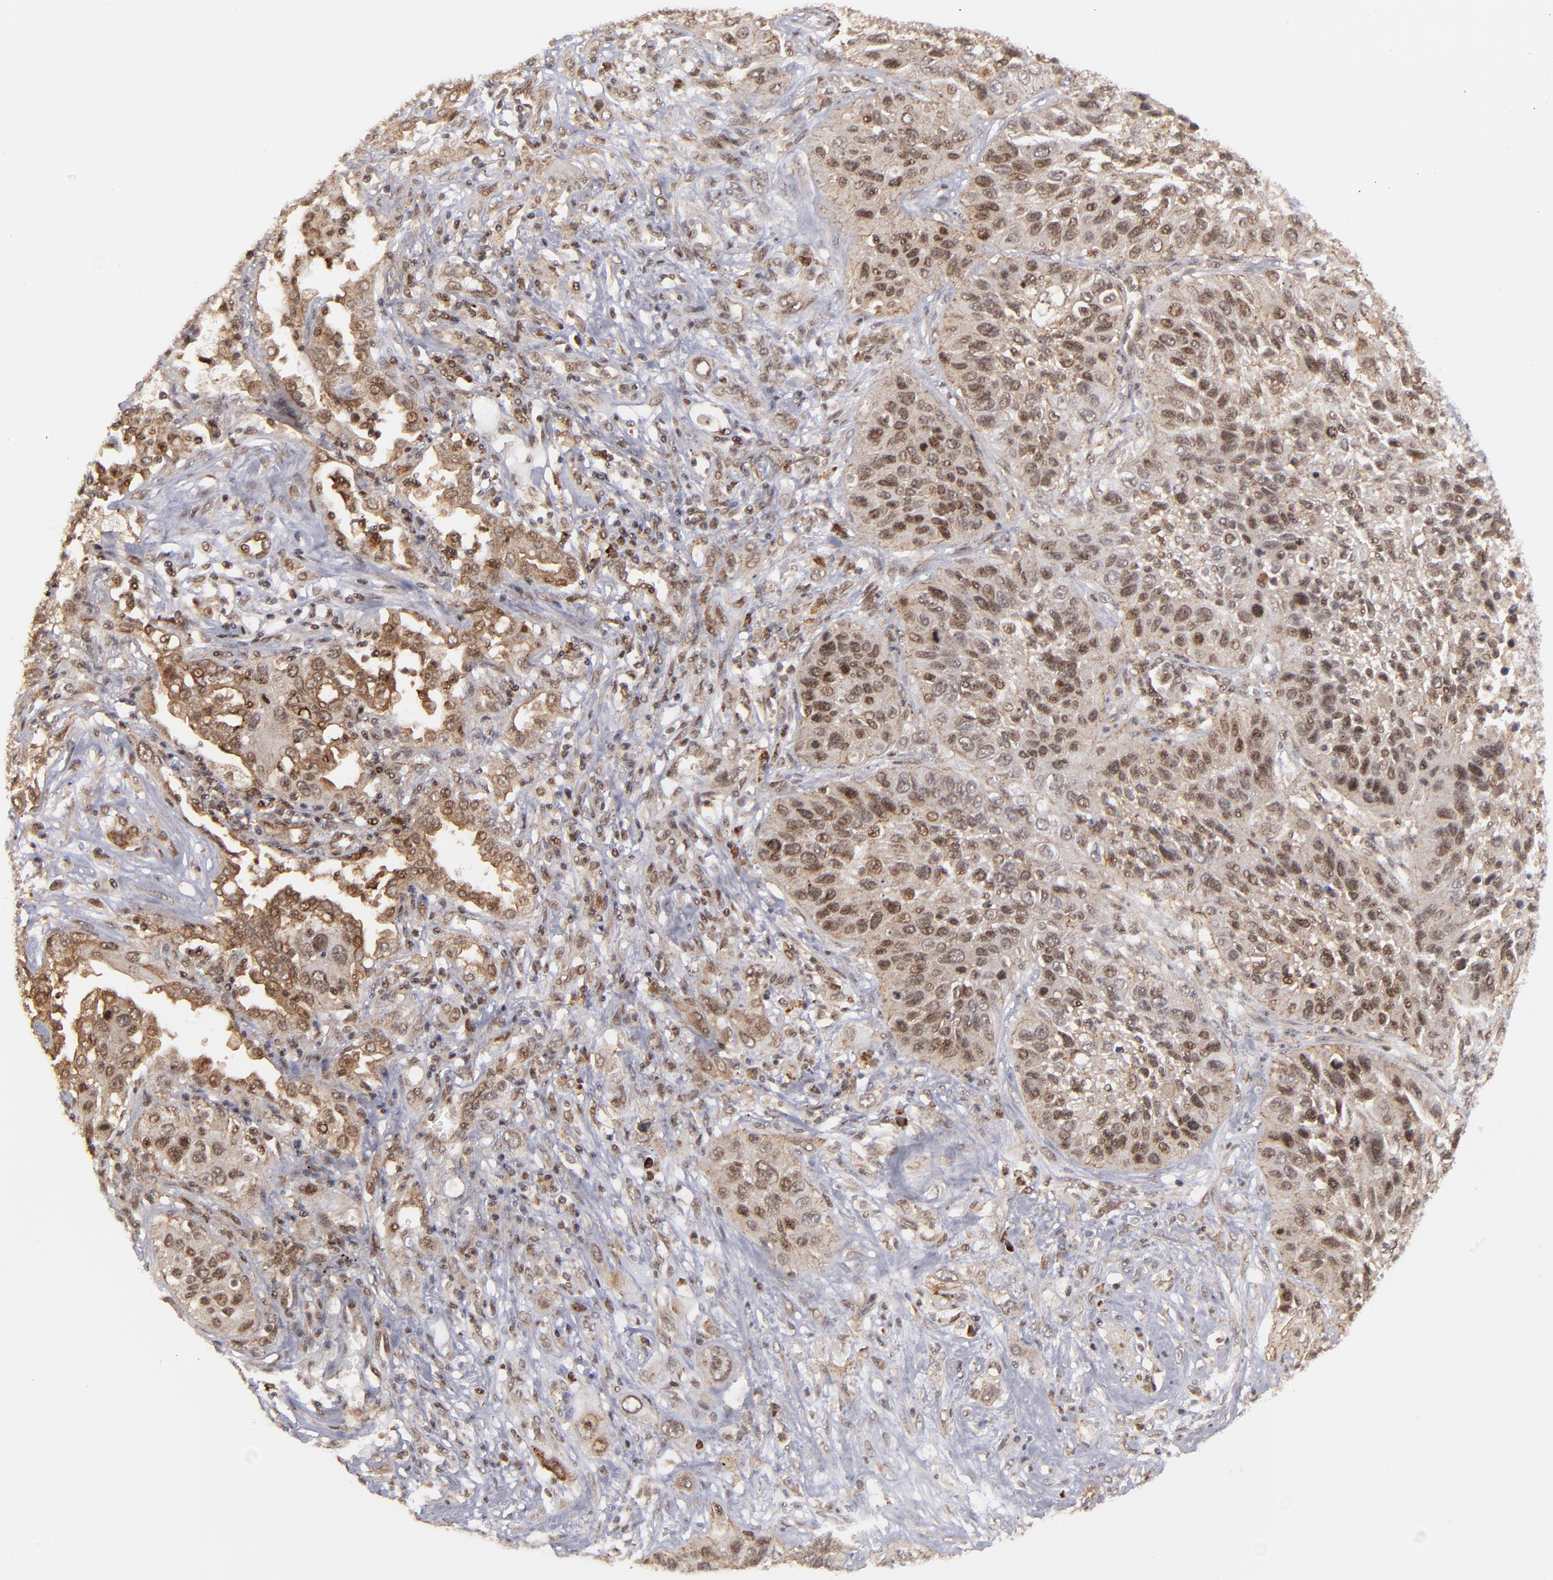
{"staining": {"intensity": "moderate", "quantity": ">75%", "location": "cytoplasmic/membranous,nuclear"}, "tissue": "lung cancer", "cell_type": "Tumor cells", "image_type": "cancer", "snomed": [{"axis": "morphology", "description": "Squamous cell carcinoma, NOS"}, {"axis": "topography", "description": "Lung"}], "caption": "Approximately >75% of tumor cells in human lung cancer (squamous cell carcinoma) demonstrate moderate cytoplasmic/membranous and nuclear protein positivity as visualized by brown immunohistochemical staining.", "gene": "RGS6", "patient": {"sex": "female", "age": 76}}